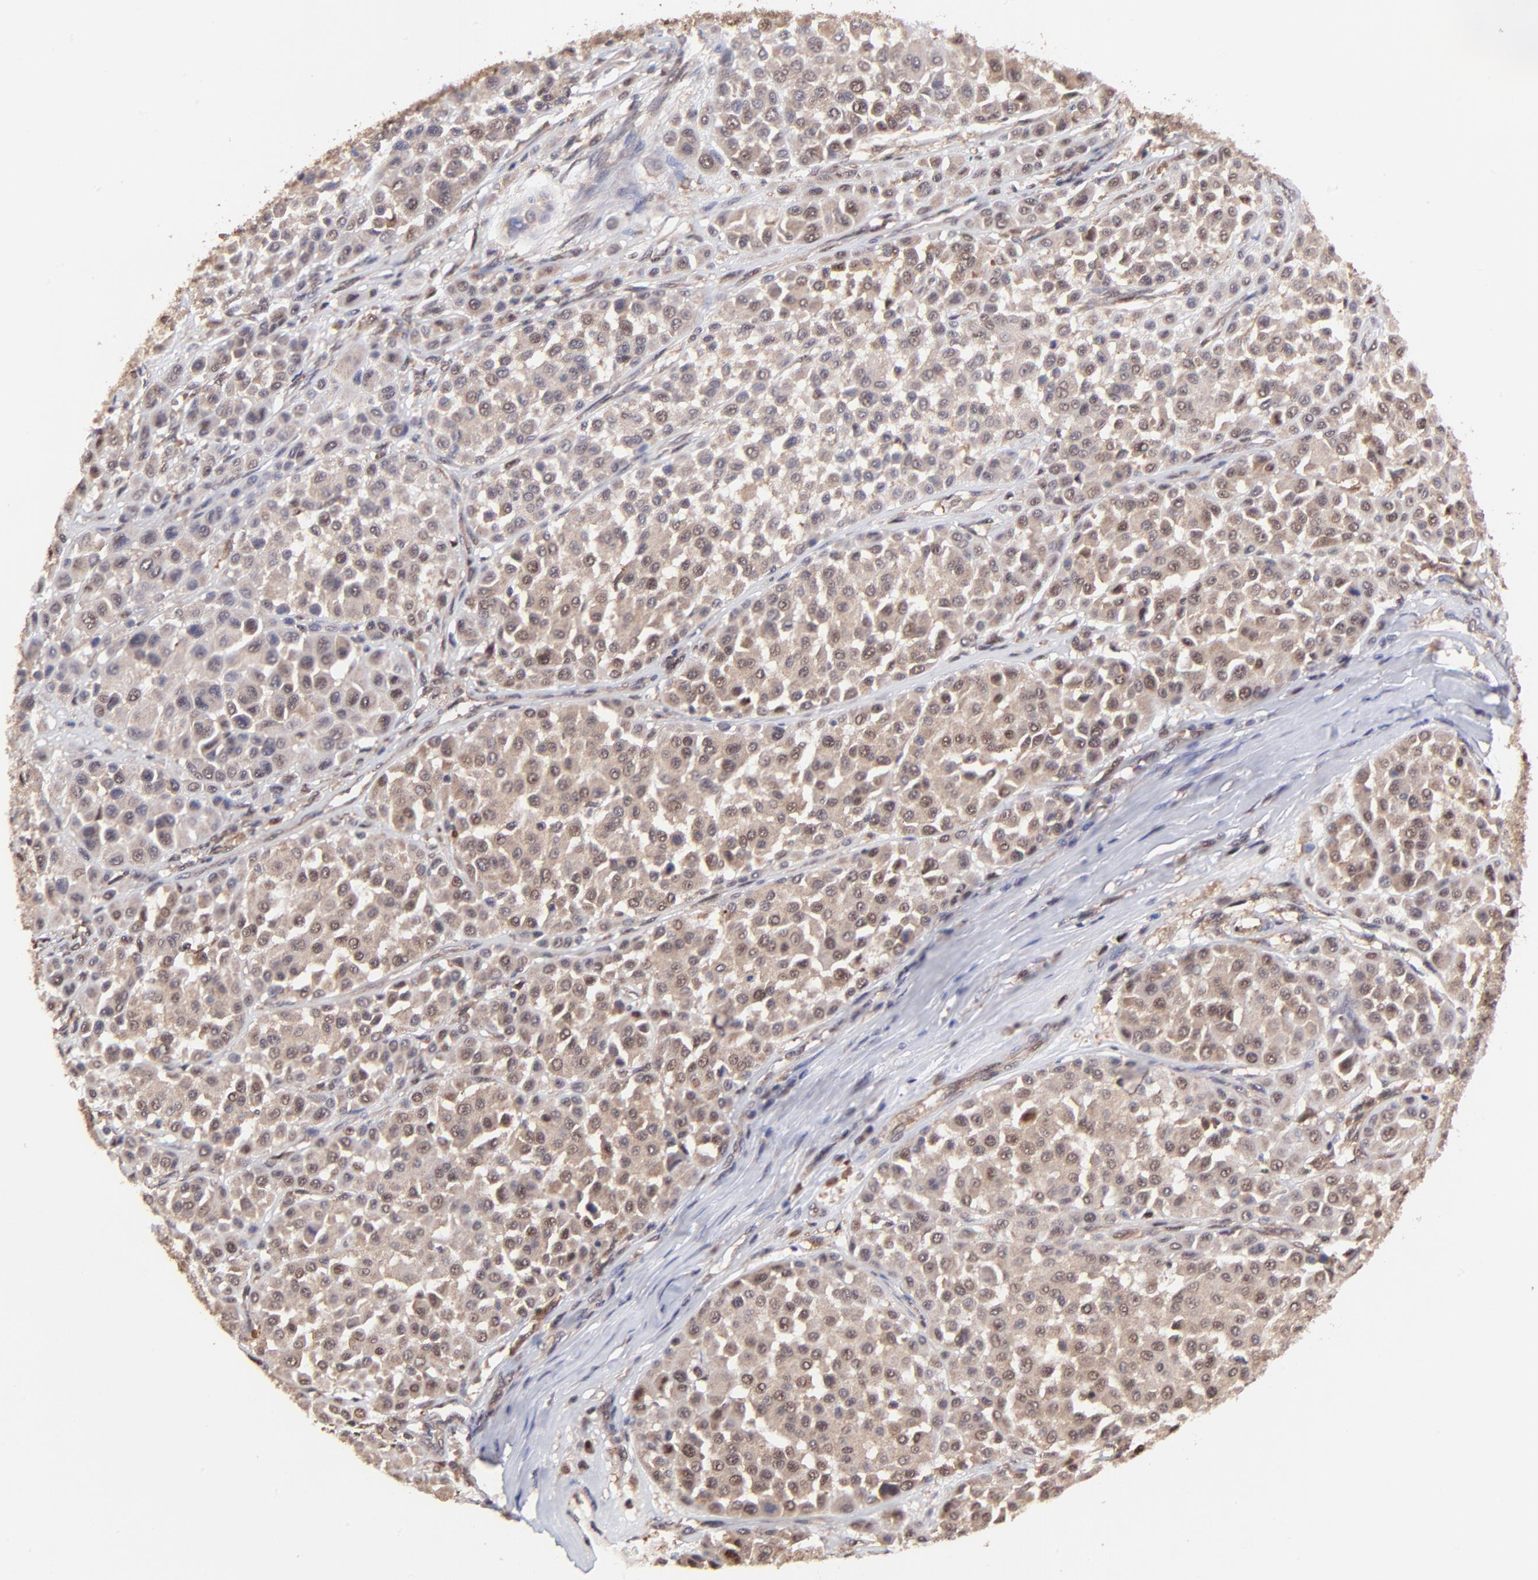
{"staining": {"intensity": "moderate", "quantity": ">75%", "location": "cytoplasmic/membranous,nuclear"}, "tissue": "melanoma", "cell_type": "Tumor cells", "image_type": "cancer", "snomed": [{"axis": "morphology", "description": "Malignant melanoma, Metastatic site"}, {"axis": "topography", "description": "Soft tissue"}], "caption": "A high-resolution histopathology image shows immunohistochemistry staining of melanoma, which displays moderate cytoplasmic/membranous and nuclear expression in about >75% of tumor cells.", "gene": "PSMA6", "patient": {"sex": "male", "age": 41}}